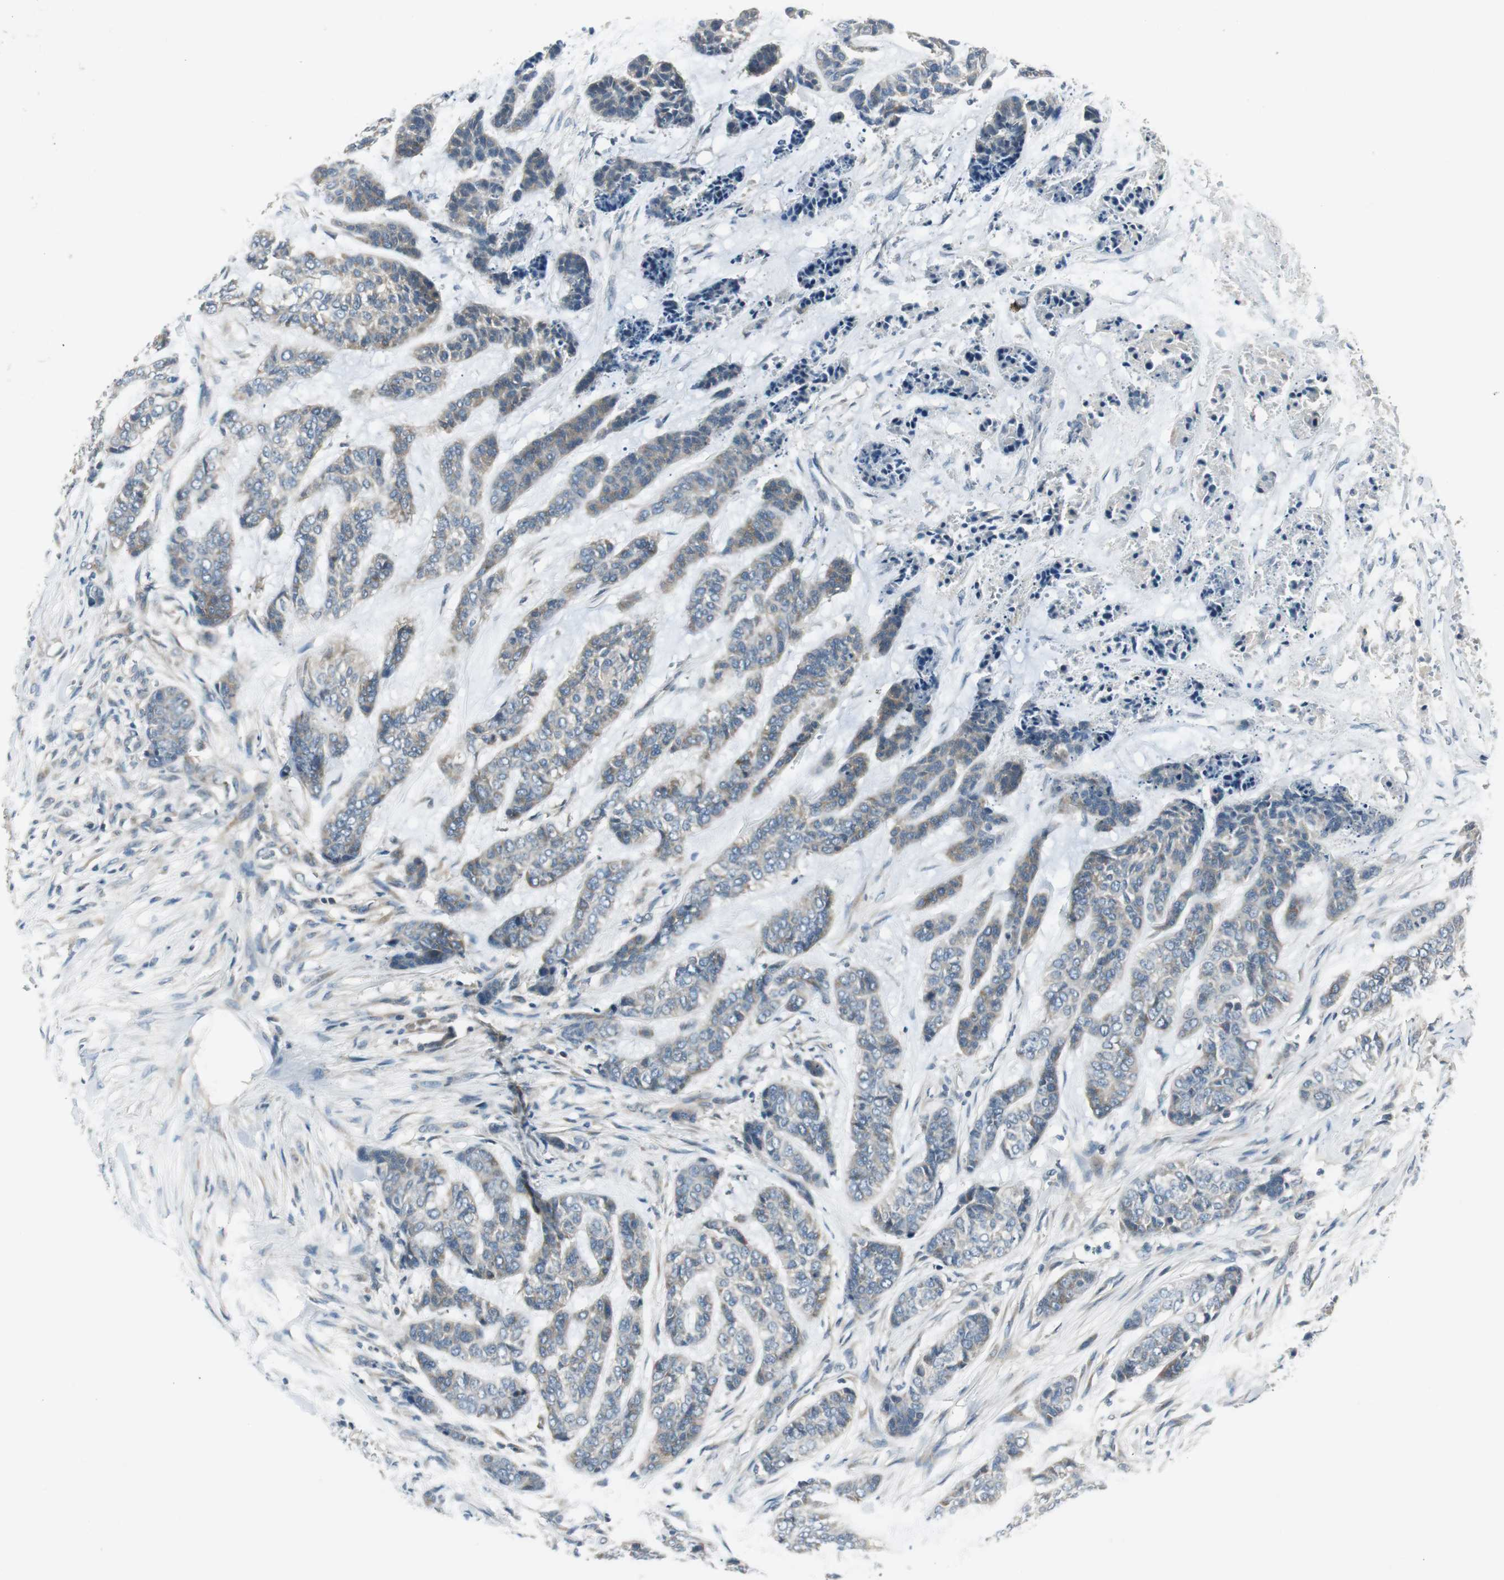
{"staining": {"intensity": "weak", "quantity": "25%-75%", "location": "cytoplasmic/membranous"}, "tissue": "skin cancer", "cell_type": "Tumor cells", "image_type": "cancer", "snomed": [{"axis": "morphology", "description": "Basal cell carcinoma"}, {"axis": "topography", "description": "Skin"}], "caption": "Immunohistochemical staining of human skin basal cell carcinoma shows low levels of weak cytoplasmic/membranous protein positivity in about 25%-75% of tumor cells. Nuclei are stained in blue.", "gene": "PRKAA1", "patient": {"sex": "female", "age": 64}}